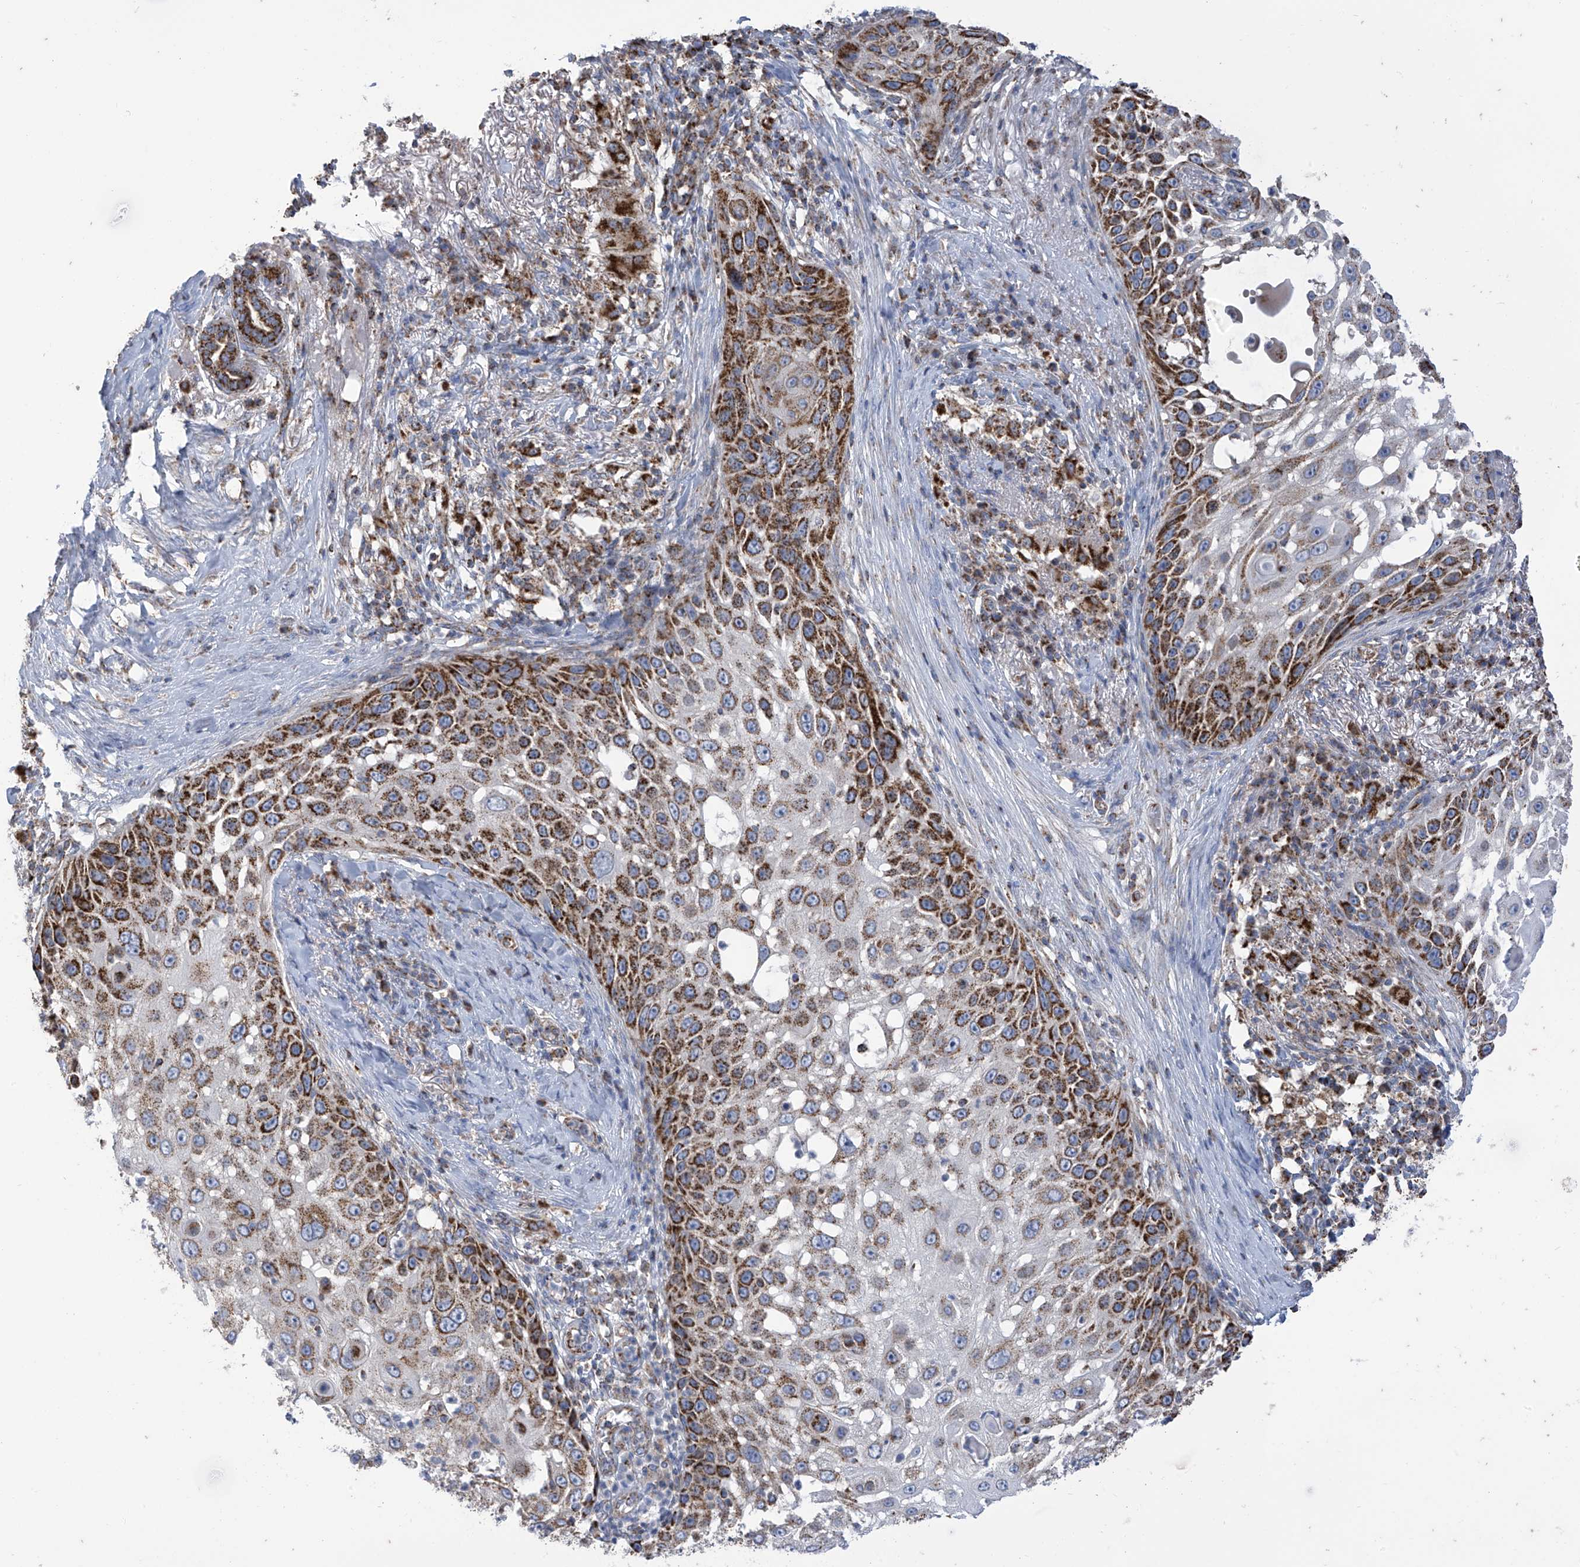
{"staining": {"intensity": "strong", "quantity": ">75%", "location": "cytoplasmic/membranous"}, "tissue": "skin cancer", "cell_type": "Tumor cells", "image_type": "cancer", "snomed": [{"axis": "morphology", "description": "Squamous cell carcinoma, NOS"}, {"axis": "topography", "description": "Skin"}], "caption": "Human skin cancer stained with a protein marker shows strong staining in tumor cells.", "gene": "PNPT1", "patient": {"sex": "female", "age": 44}}